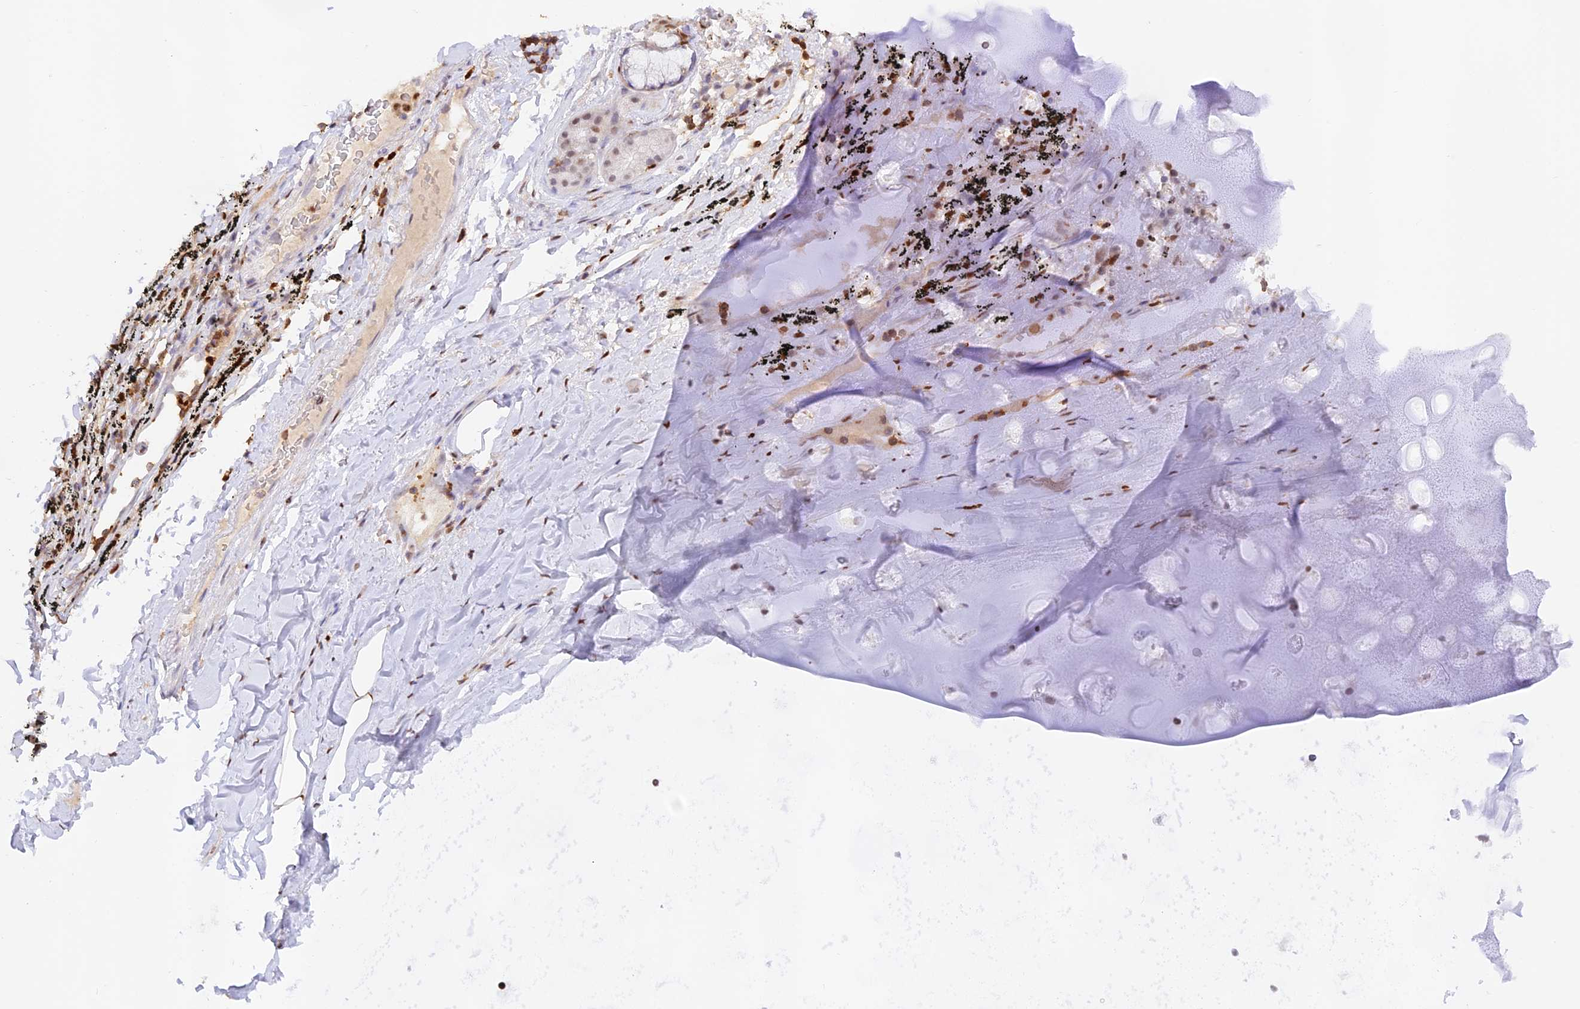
{"staining": {"intensity": "weak", "quantity": "25%-75%", "location": "cytoplasmic/membranous"}, "tissue": "adipose tissue", "cell_type": "Adipocytes", "image_type": "normal", "snomed": [{"axis": "morphology", "description": "Normal tissue, NOS"}, {"axis": "topography", "description": "Lymph node"}, {"axis": "topography", "description": "Bronchus"}], "caption": "Protein staining by immunohistochemistry shows weak cytoplasmic/membranous expression in about 25%-75% of adipocytes in unremarkable adipose tissue.", "gene": "DENND1C", "patient": {"sex": "male", "age": 63}}